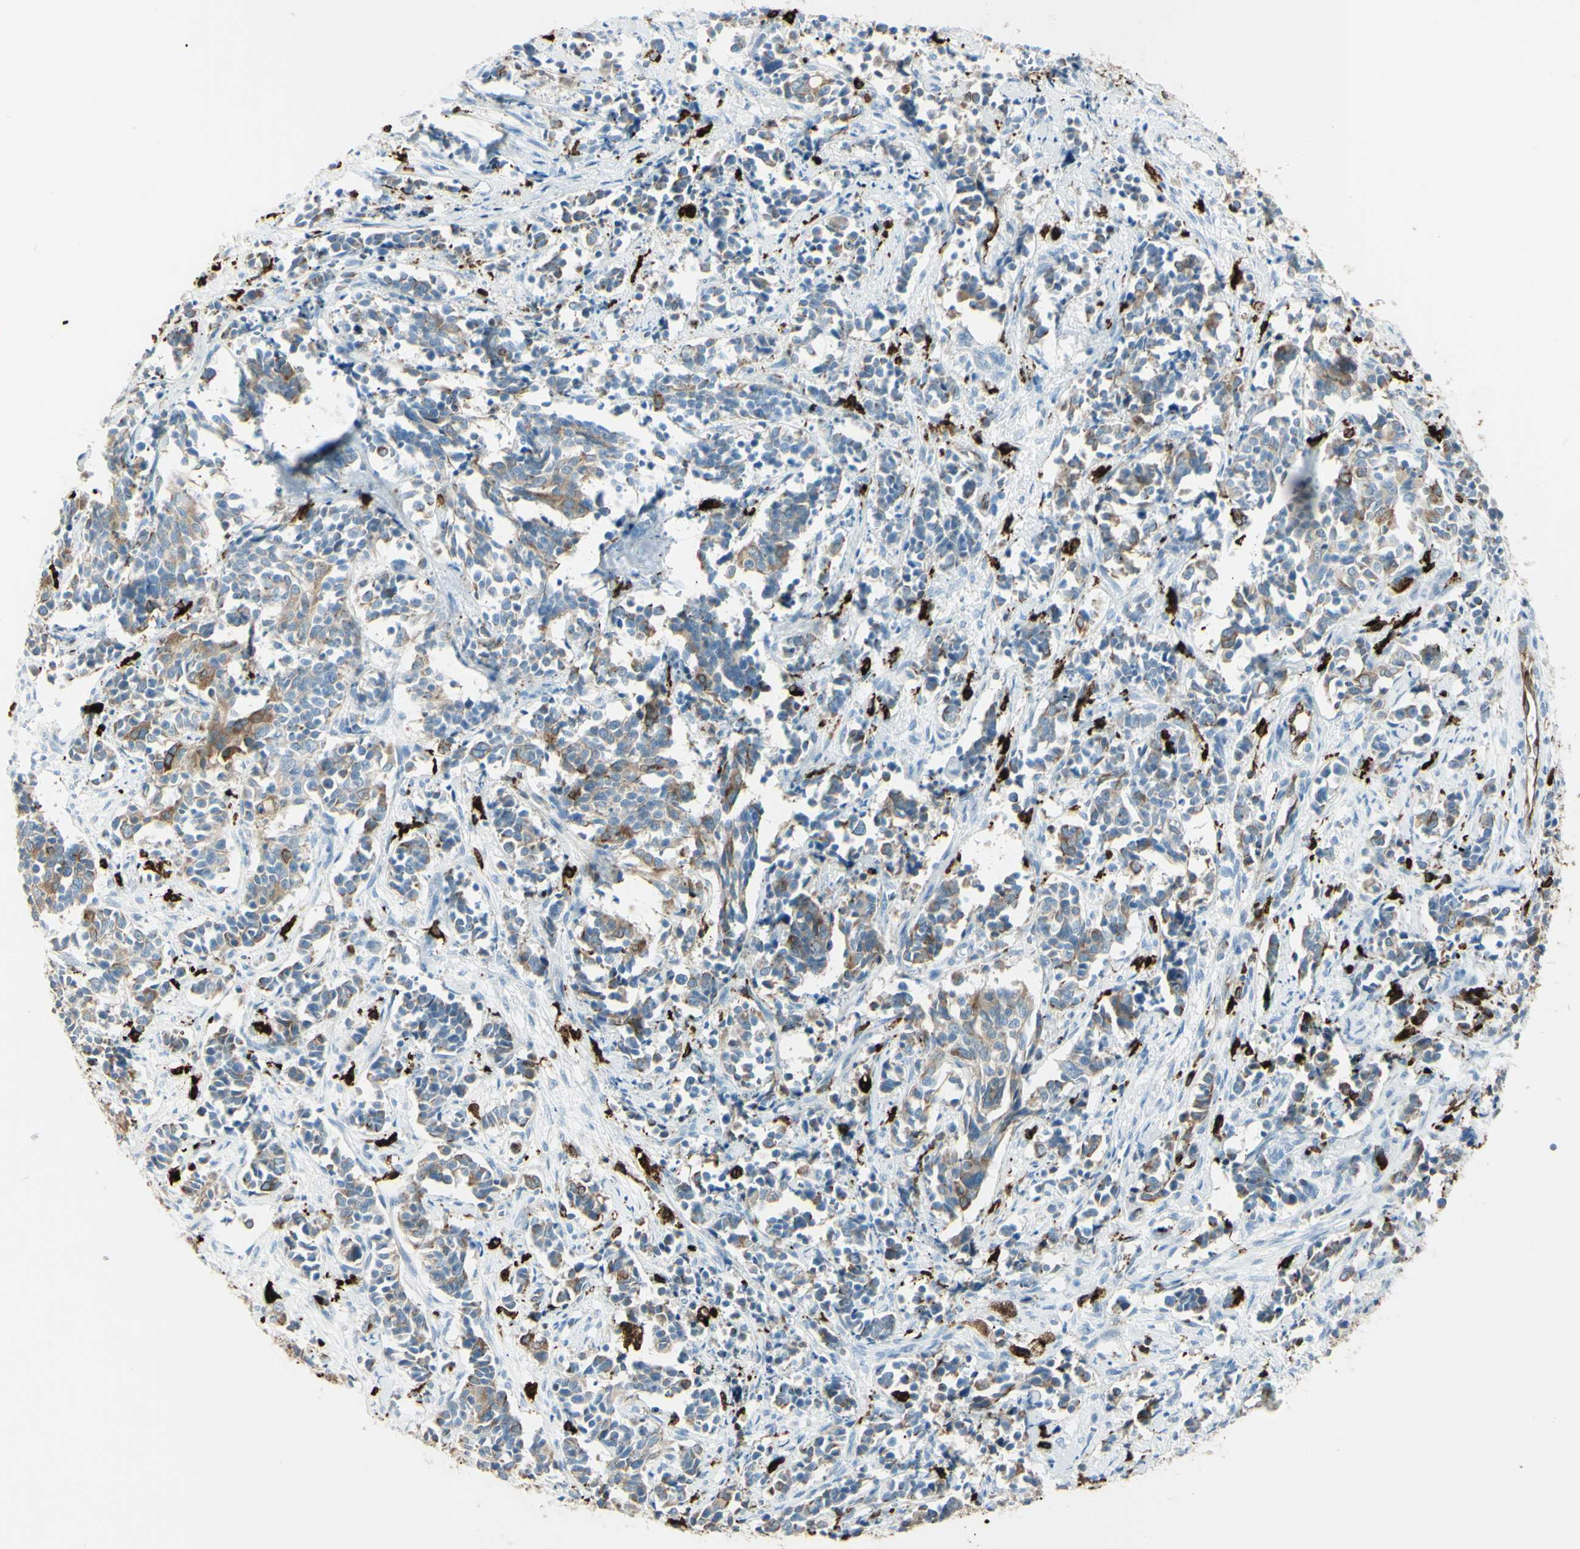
{"staining": {"intensity": "moderate", "quantity": "<25%", "location": "cytoplasmic/membranous"}, "tissue": "cervical cancer", "cell_type": "Tumor cells", "image_type": "cancer", "snomed": [{"axis": "morphology", "description": "Normal tissue, NOS"}, {"axis": "morphology", "description": "Squamous cell carcinoma, NOS"}, {"axis": "topography", "description": "Cervix"}], "caption": "Protein staining shows moderate cytoplasmic/membranous positivity in approximately <25% of tumor cells in cervical squamous cell carcinoma.", "gene": "CD74", "patient": {"sex": "female", "age": 35}}